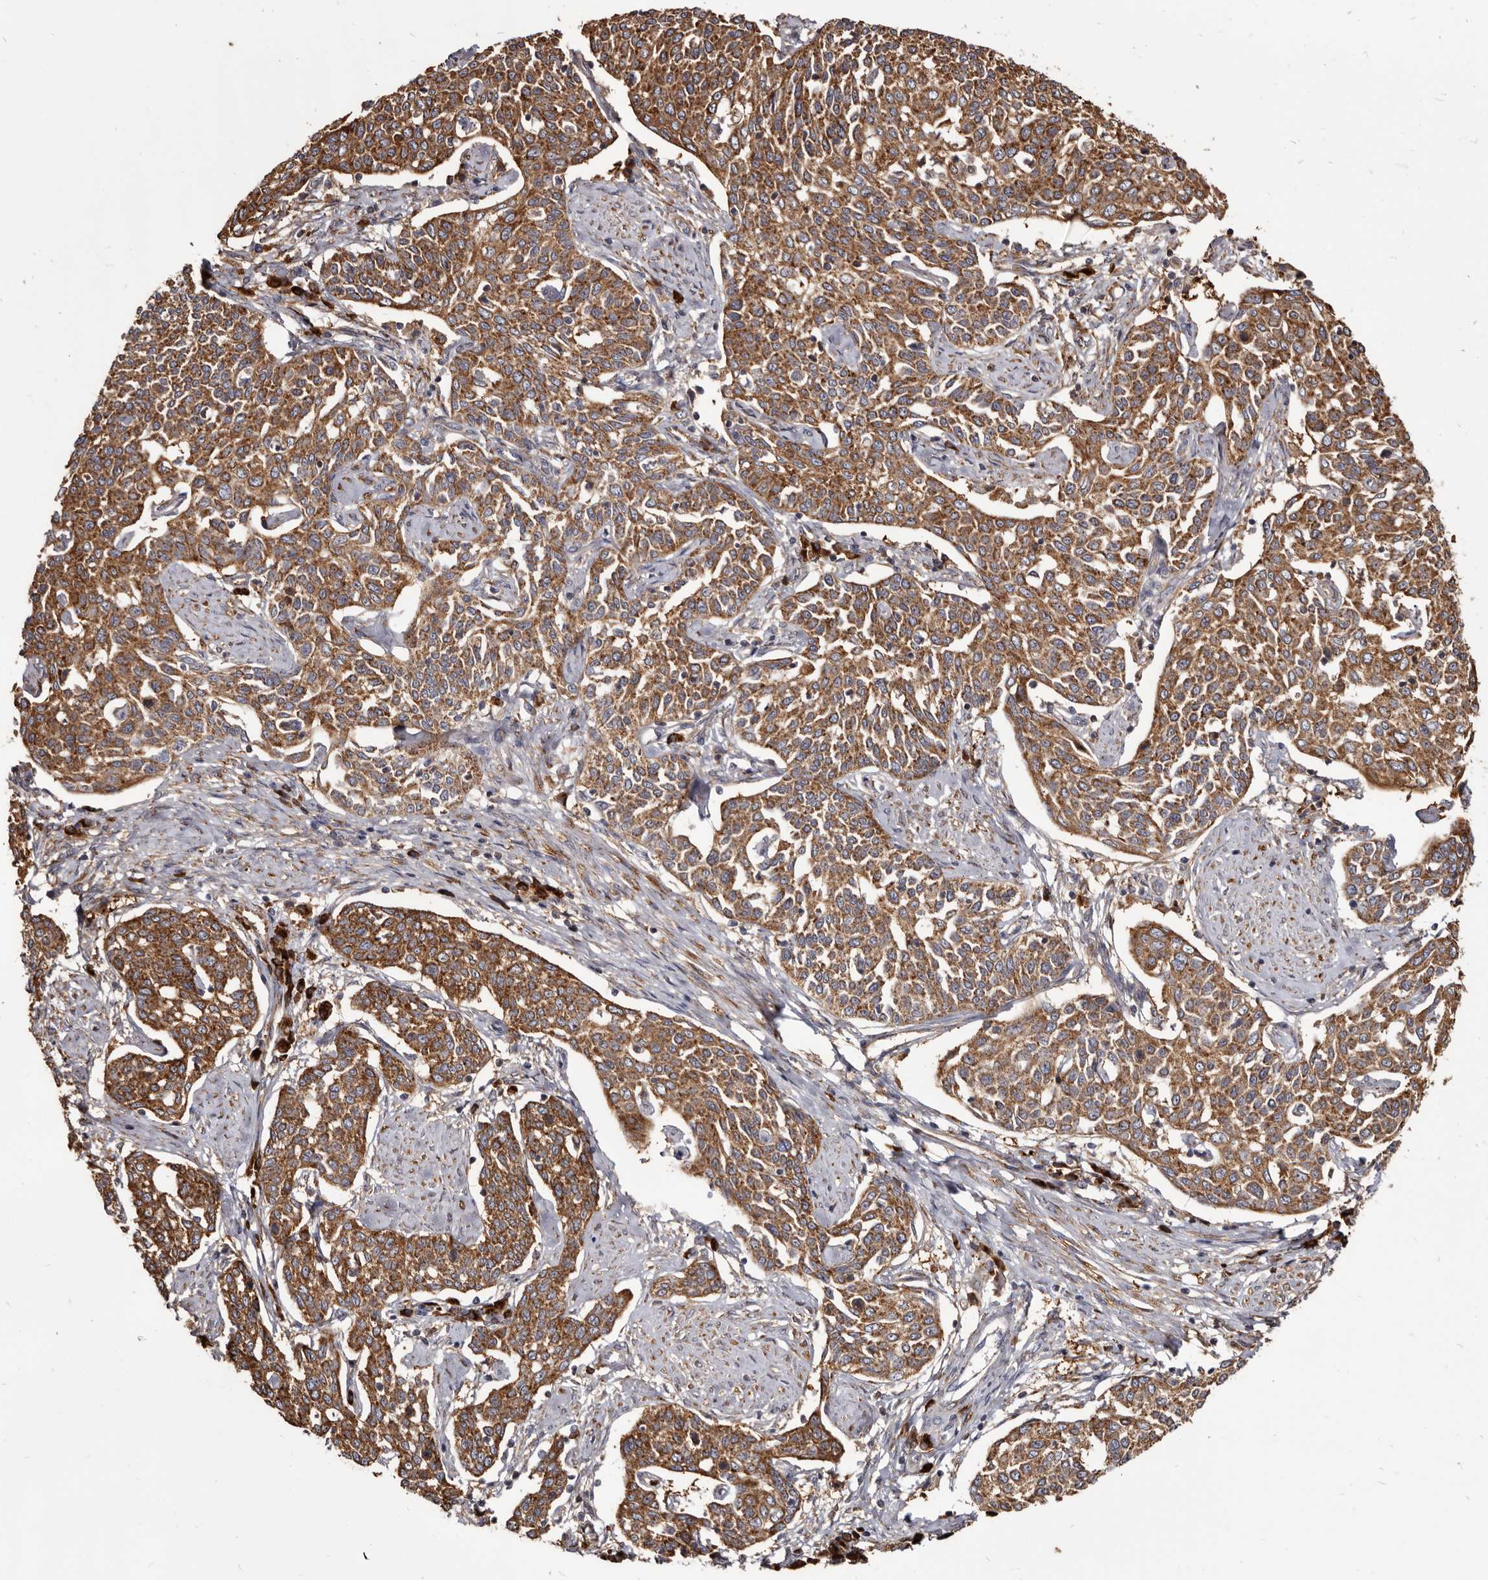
{"staining": {"intensity": "moderate", "quantity": ">75%", "location": "cytoplasmic/membranous"}, "tissue": "cervical cancer", "cell_type": "Tumor cells", "image_type": "cancer", "snomed": [{"axis": "morphology", "description": "Squamous cell carcinoma, NOS"}, {"axis": "topography", "description": "Cervix"}], "caption": "Immunohistochemistry (DAB (3,3'-diaminobenzidine)) staining of human cervical cancer (squamous cell carcinoma) reveals moderate cytoplasmic/membranous protein staining in approximately >75% of tumor cells.", "gene": "TPD52", "patient": {"sex": "female", "age": 34}}